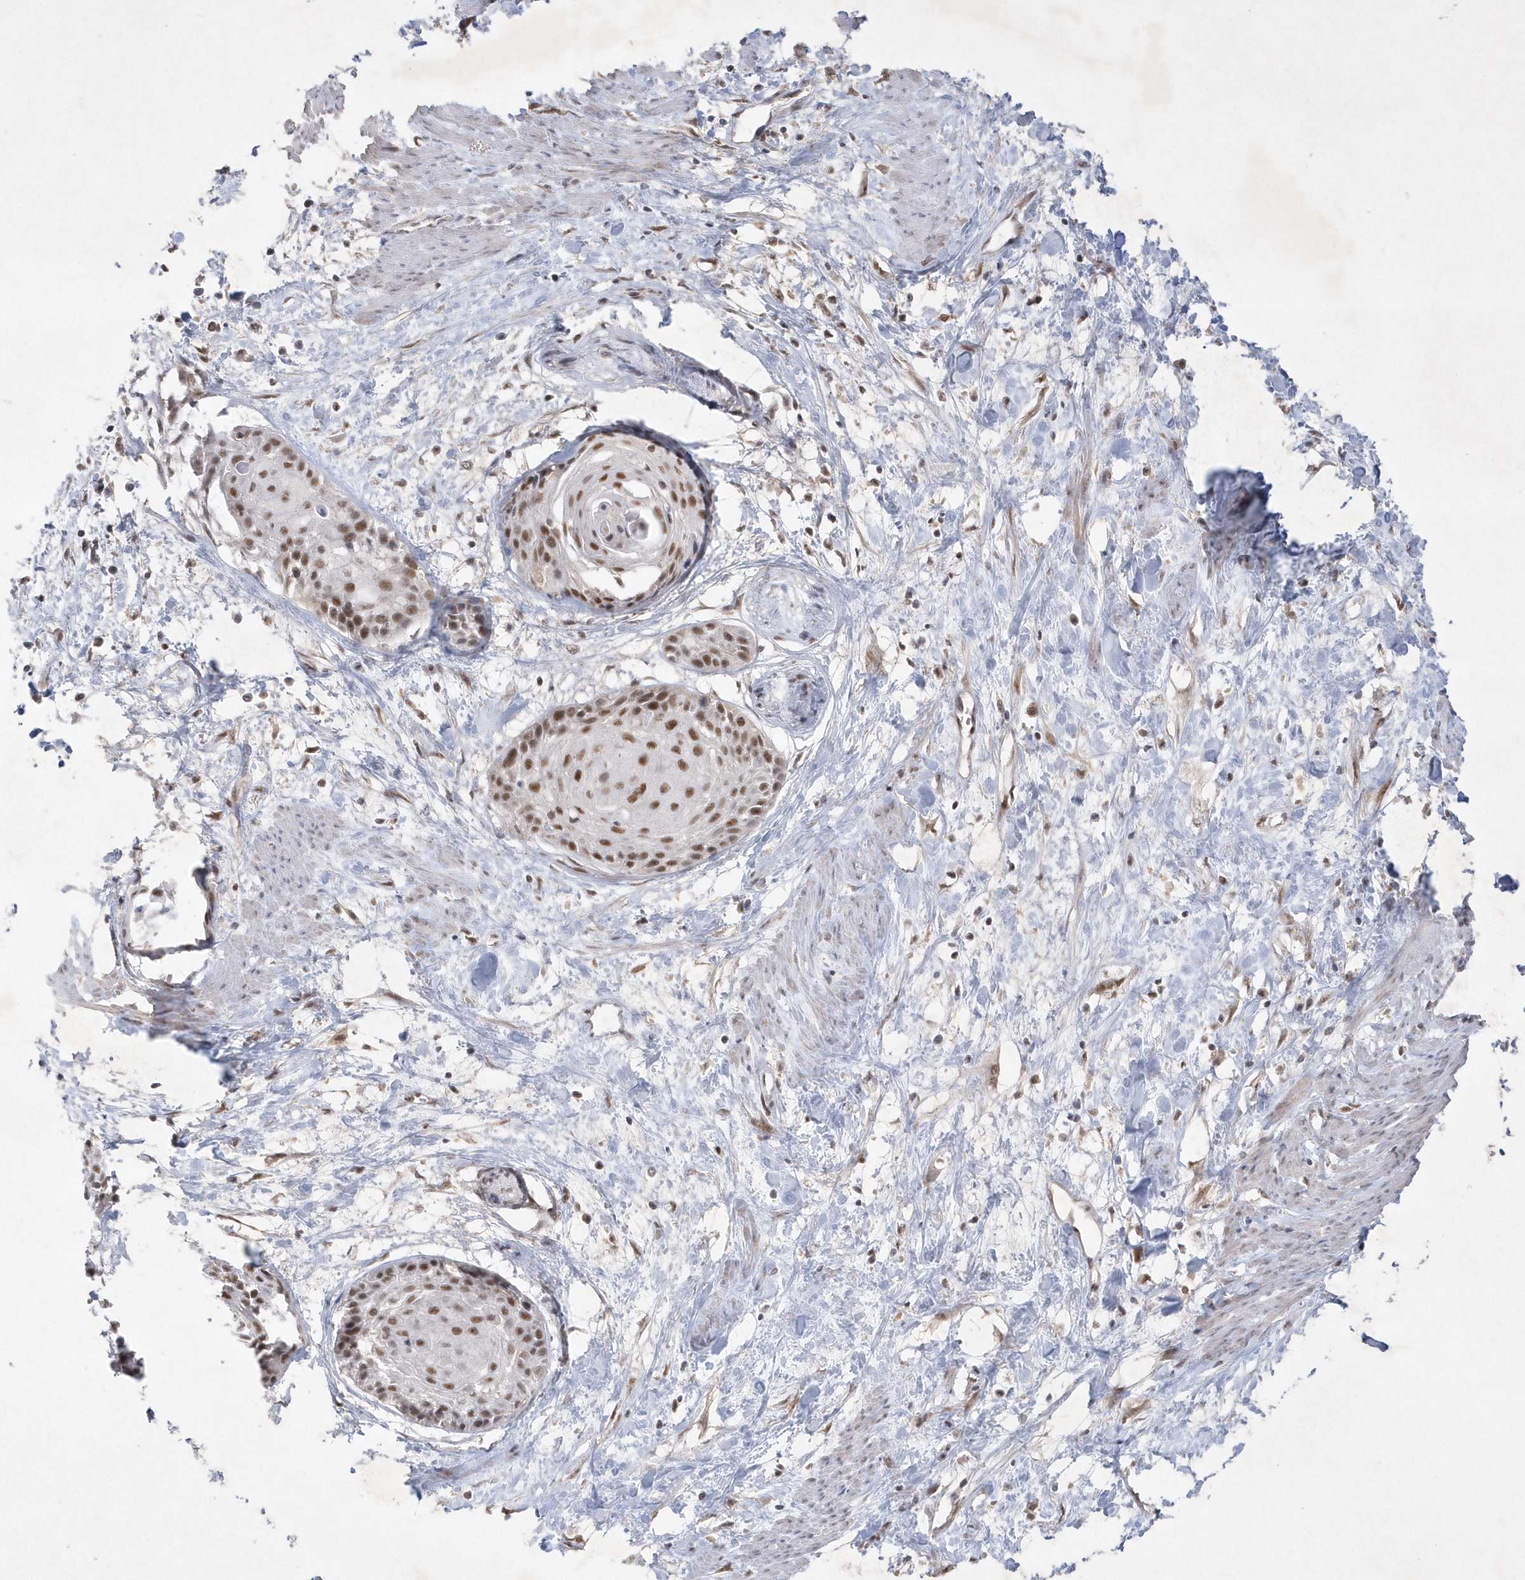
{"staining": {"intensity": "moderate", "quantity": ">75%", "location": "nuclear"}, "tissue": "cervical cancer", "cell_type": "Tumor cells", "image_type": "cancer", "snomed": [{"axis": "morphology", "description": "Squamous cell carcinoma, NOS"}, {"axis": "topography", "description": "Cervix"}], "caption": "Cervical cancer (squamous cell carcinoma) tissue reveals moderate nuclear expression in approximately >75% of tumor cells", "gene": "CPSF3", "patient": {"sex": "female", "age": 57}}